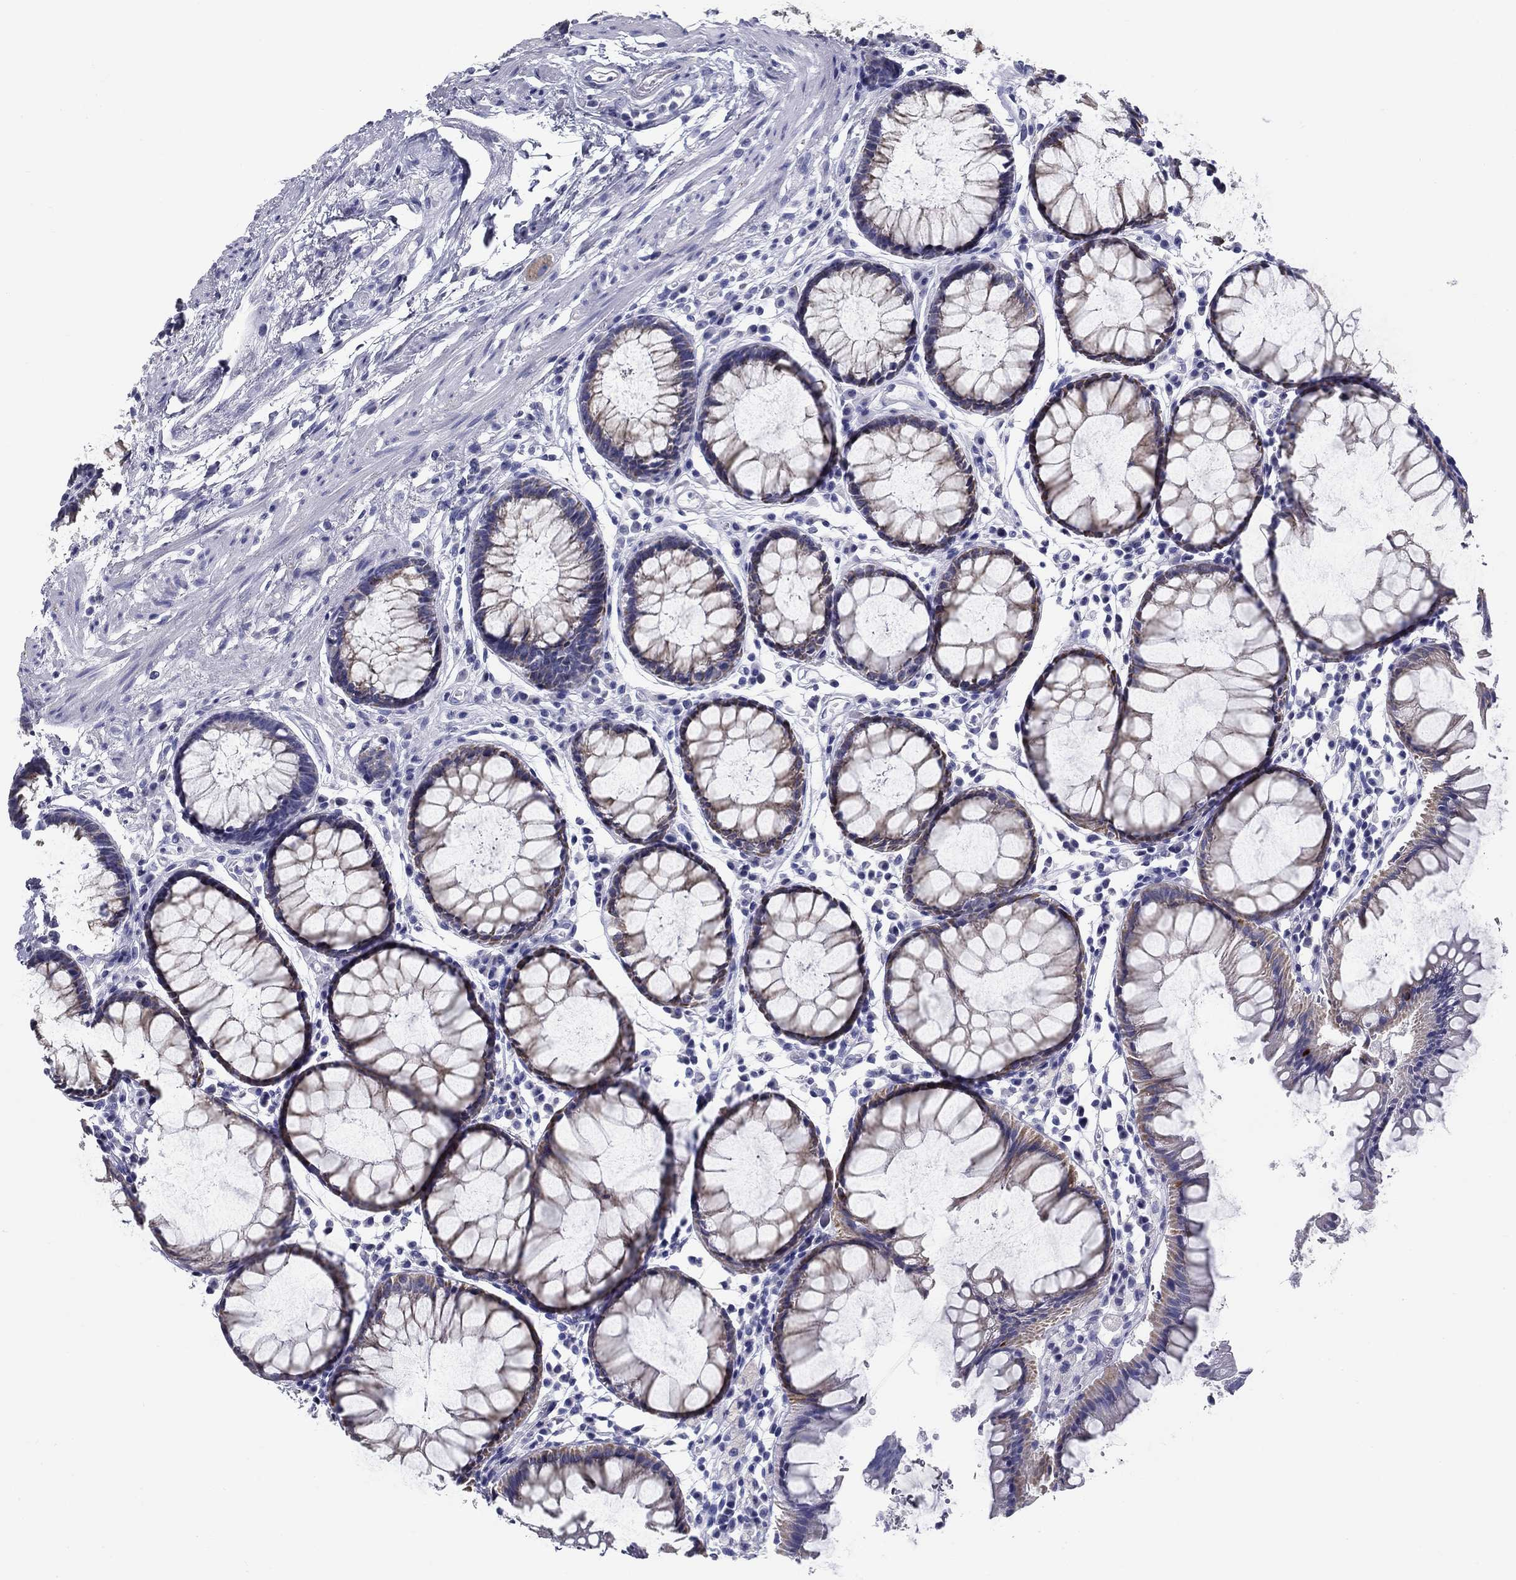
{"staining": {"intensity": "moderate", "quantity": "25%-75%", "location": "cytoplasmic/membranous"}, "tissue": "rectum", "cell_type": "Glandular cells", "image_type": "normal", "snomed": [{"axis": "morphology", "description": "Normal tissue, NOS"}, {"axis": "topography", "description": "Rectum"}], "caption": "Protein staining by IHC reveals moderate cytoplasmic/membranous positivity in about 25%-75% of glandular cells in unremarkable rectum. (Brightfield microscopy of DAB IHC at high magnification).", "gene": "UPB1", "patient": {"sex": "female", "age": 68}}